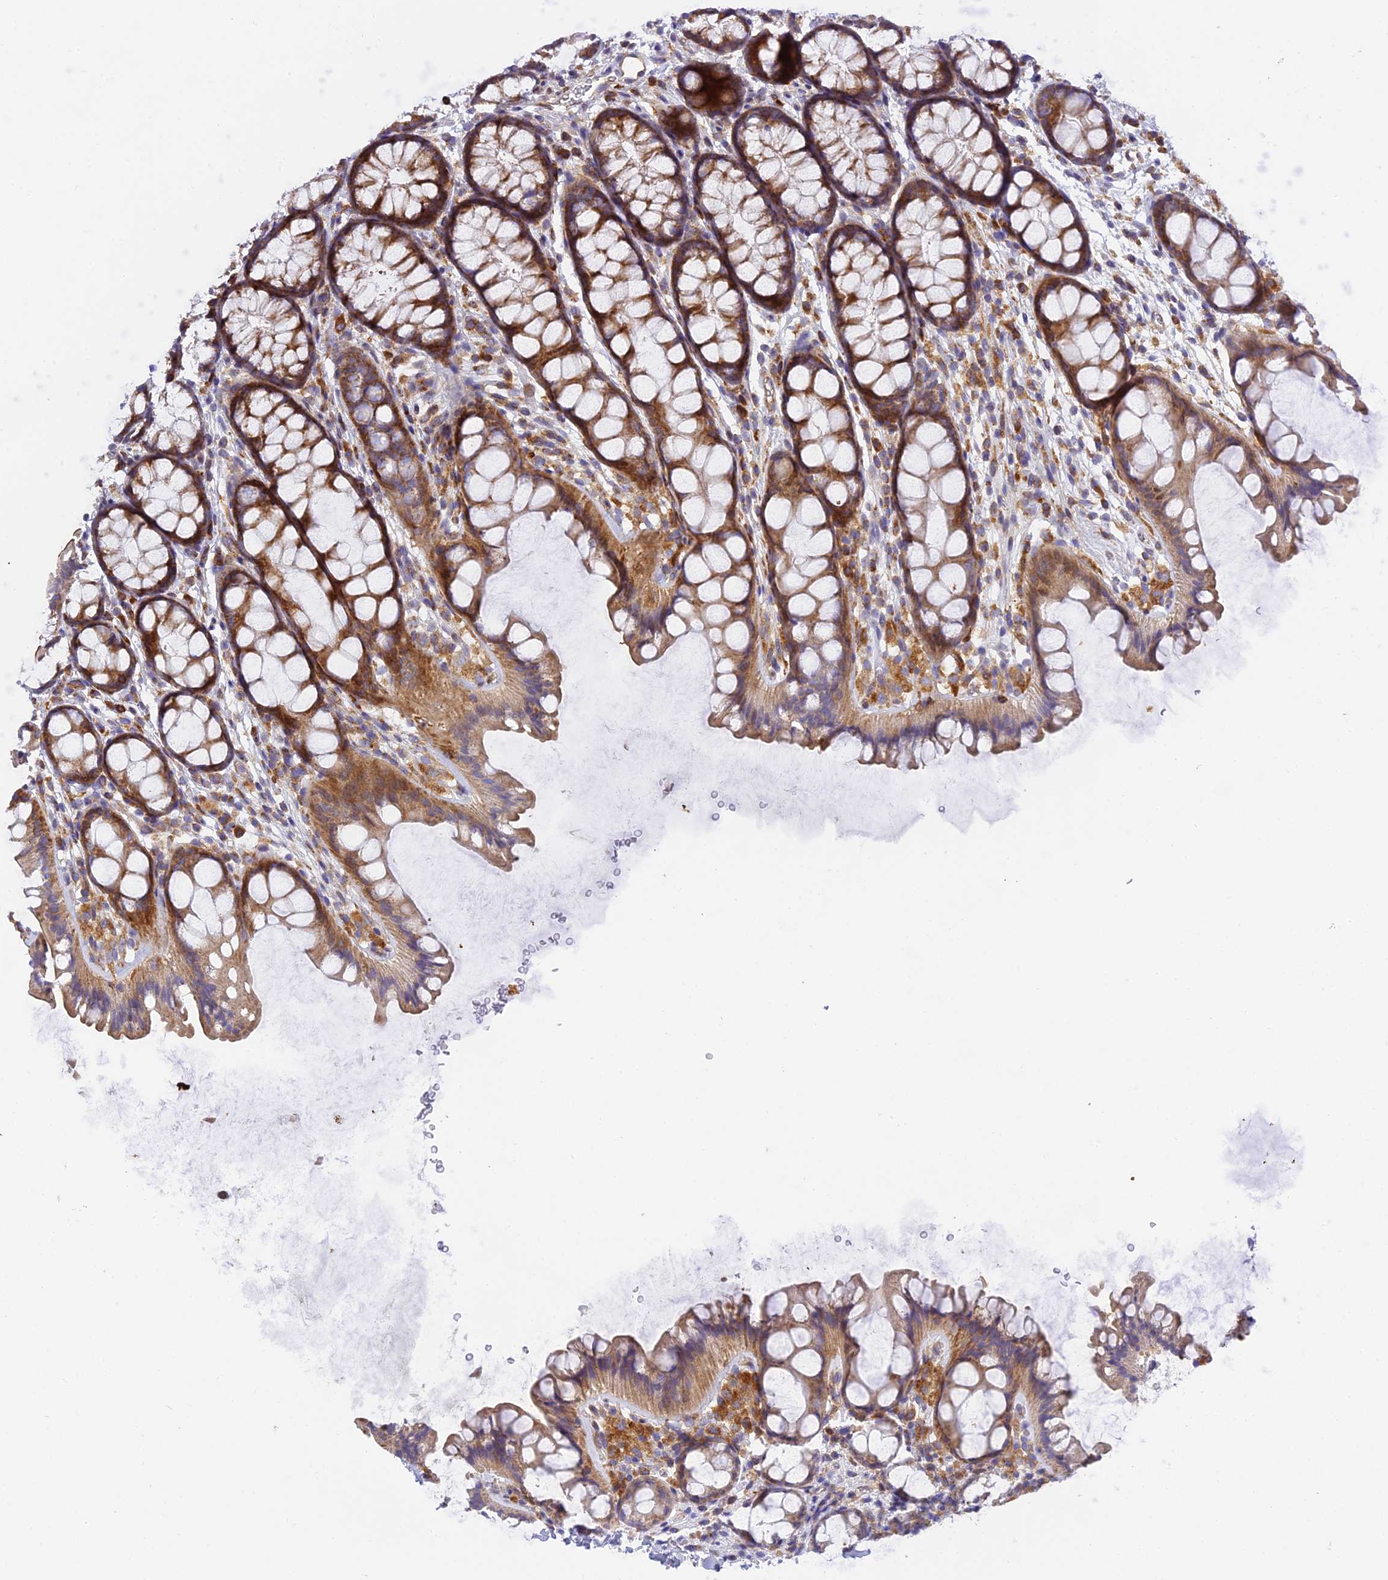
{"staining": {"intensity": "moderate", "quantity": ">75%", "location": "cytoplasmic/membranous"}, "tissue": "colon", "cell_type": "Endothelial cells", "image_type": "normal", "snomed": [{"axis": "morphology", "description": "Normal tissue, NOS"}, {"axis": "topography", "description": "Colon"}], "caption": "Immunohistochemistry of normal human colon exhibits medium levels of moderate cytoplasmic/membranous positivity in approximately >75% of endothelial cells.", "gene": "CLCN7", "patient": {"sex": "female", "age": 82}}